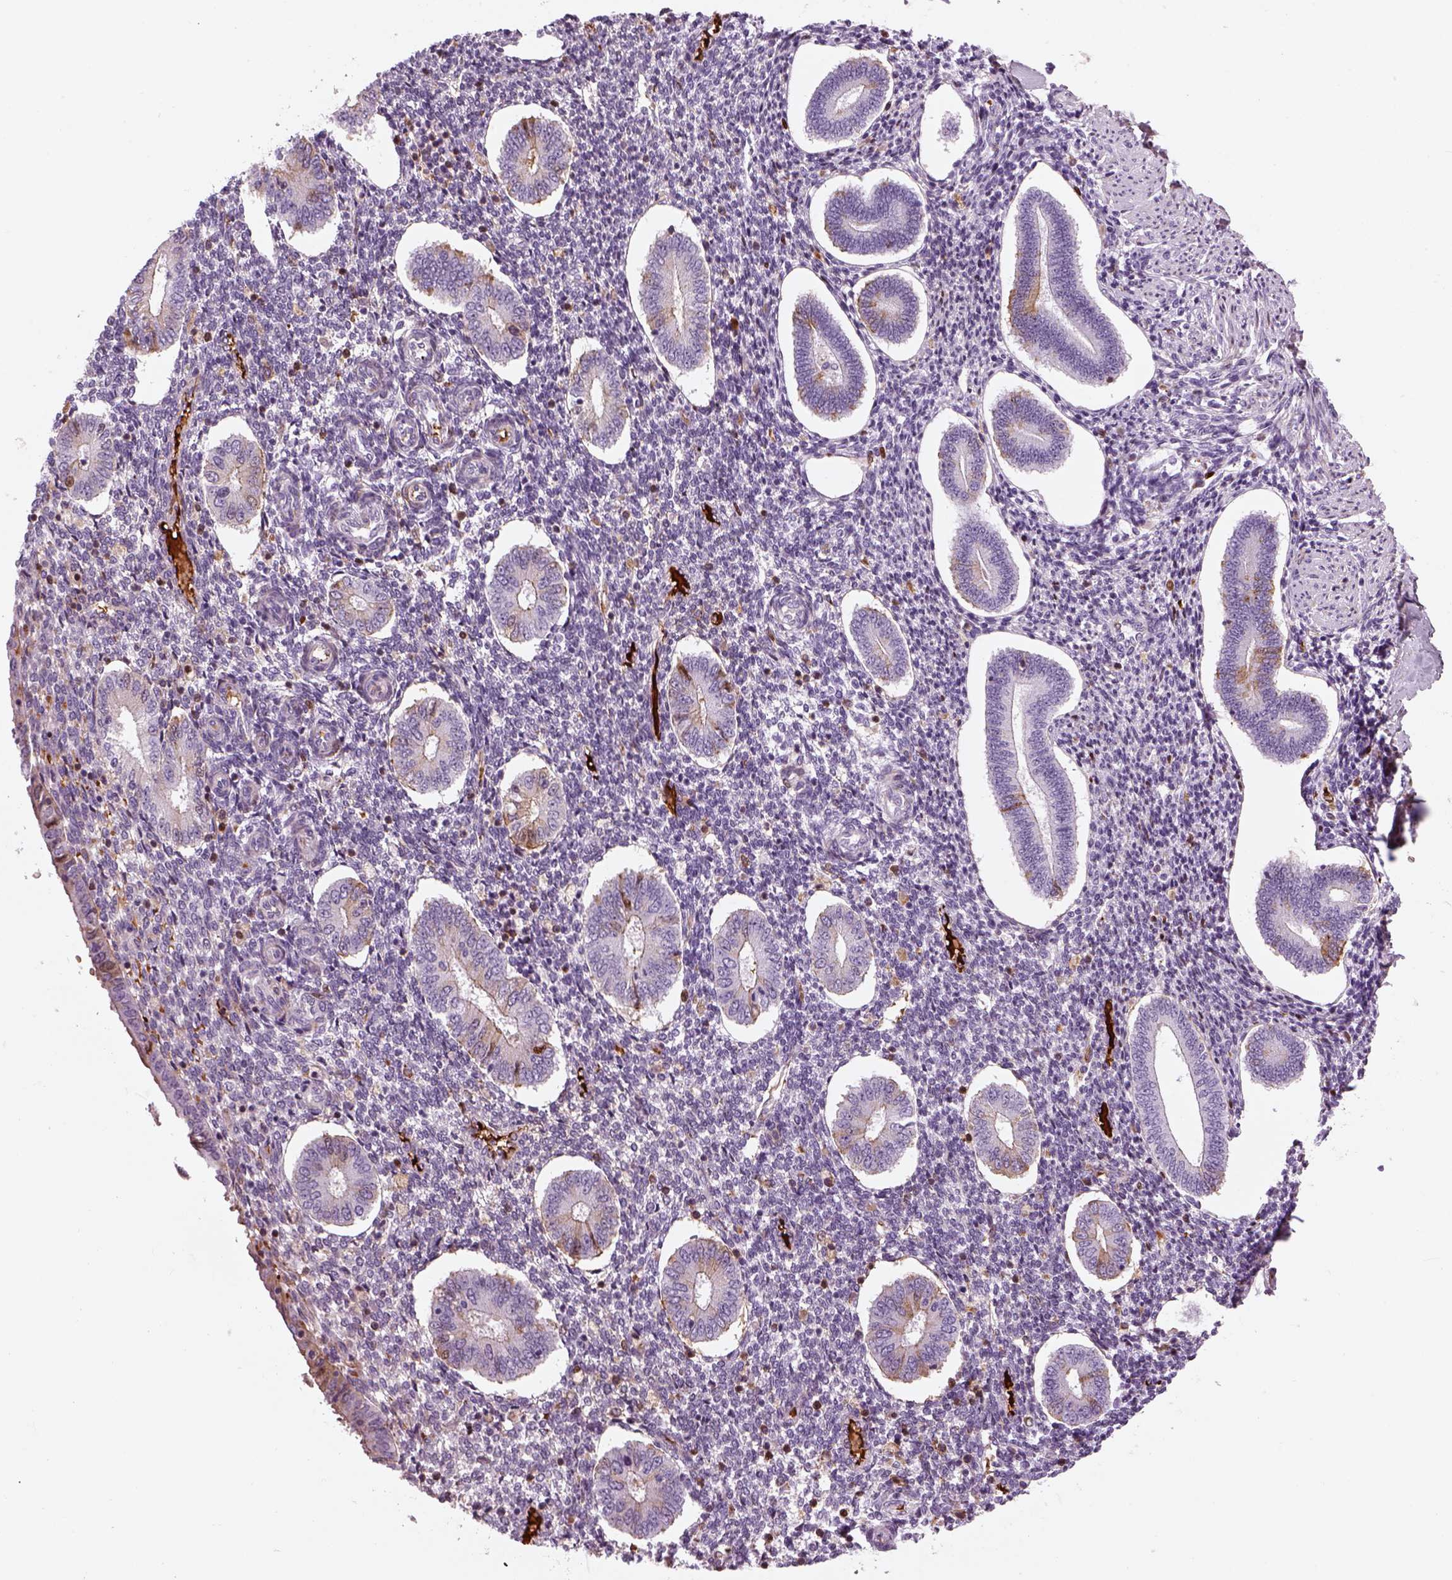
{"staining": {"intensity": "negative", "quantity": "none", "location": "none"}, "tissue": "endometrium", "cell_type": "Cells in endometrial stroma", "image_type": "normal", "snomed": [{"axis": "morphology", "description": "Normal tissue, NOS"}, {"axis": "topography", "description": "Endometrium"}], "caption": "Protein analysis of unremarkable endometrium demonstrates no significant expression in cells in endometrial stroma. (DAB (3,3'-diaminobenzidine) IHC visualized using brightfield microscopy, high magnification).", "gene": "PABPC1L2A", "patient": {"sex": "female", "age": 40}}